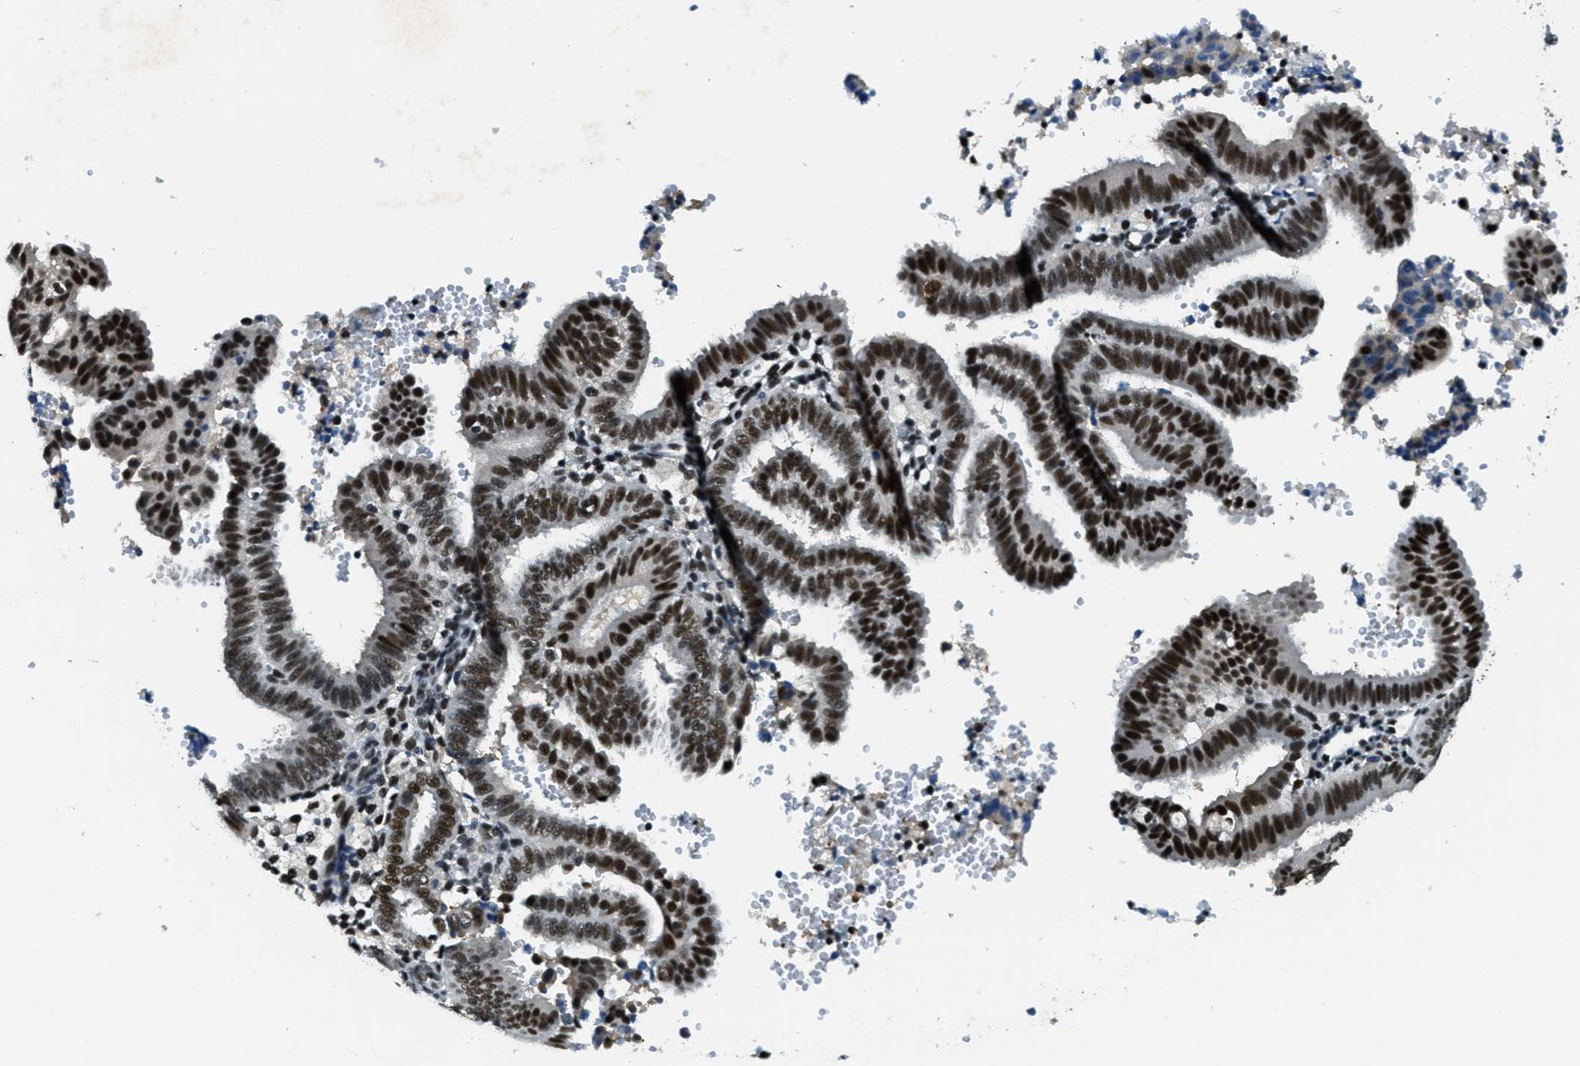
{"staining": {"intensity": "strong", "quantity": ">75%", "location": "nuclear"}, "tissue": "endometrial cancer", "cell_type": "Tumor cells", "image_type": "cancer", "snomed": [{"axis": "morphology", "description": "Adenocarcinoma, NOS"}, {"axis": "topography", "description": "Endometrium"}], "caption": "Strong nuclear protein positivity is appreciated in about >75% of tumor cells in endometrial adenocarcinoma.", "gene": "SSB", "patient": {"sex": "female", "age": 58}}